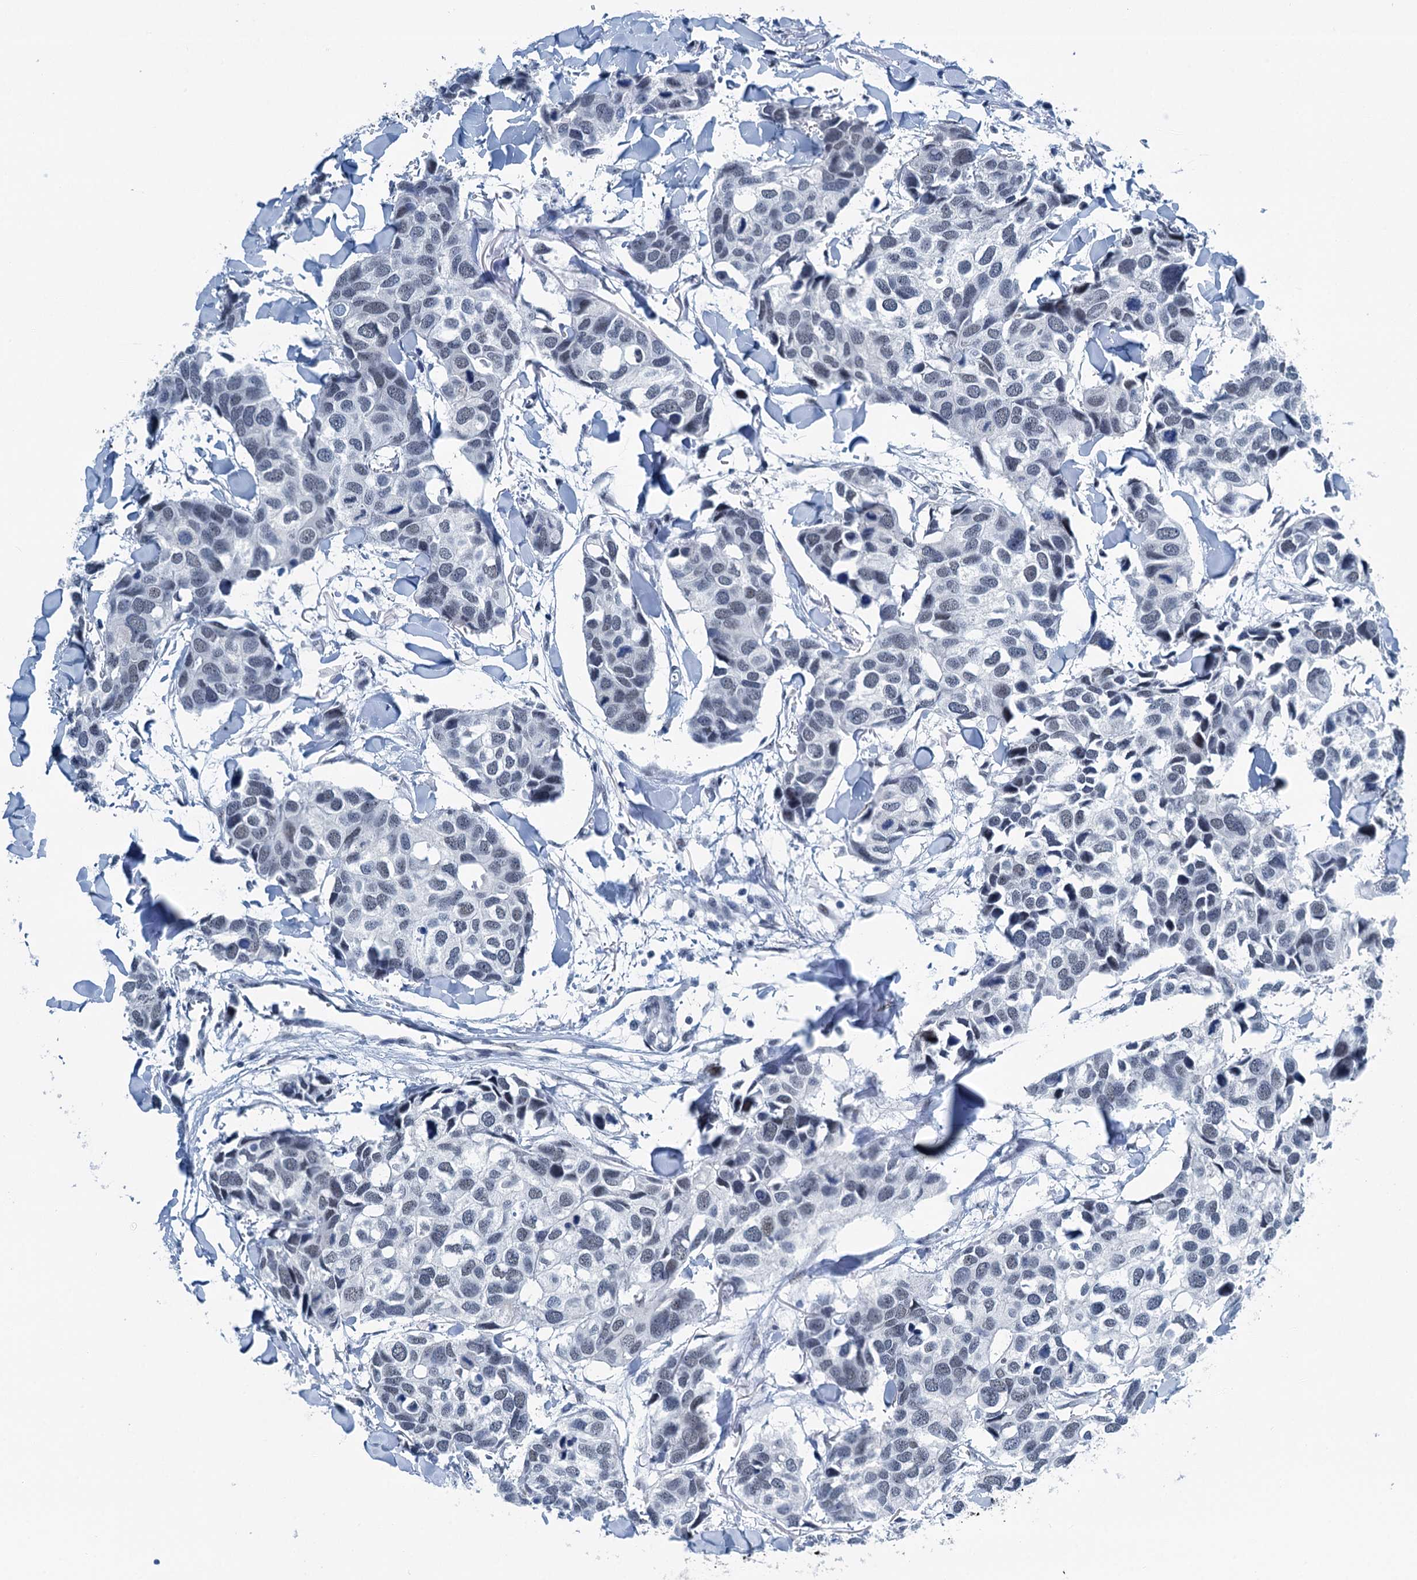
{"staining": {"intensity": "negative", "quantity": "none", "location": "none"}, "tissue": "breast cancer", "cell_type": "Tumor cells", "image_type": "cancer", "snomed": [{"axis": "morphology", "description": "Duct carcinoma"}, {"axis": "topography", "description": "Breast"}], "caption": "Tumor cells show no significant protein staining in breast cancer. (Stains: DAB immunohistochemistry with hematoxylin counter stain, Microscopy: brightfield microscopy at high magnification).", "gene": "TRPT1", "patient": {"sex": "female", "age": 83}}